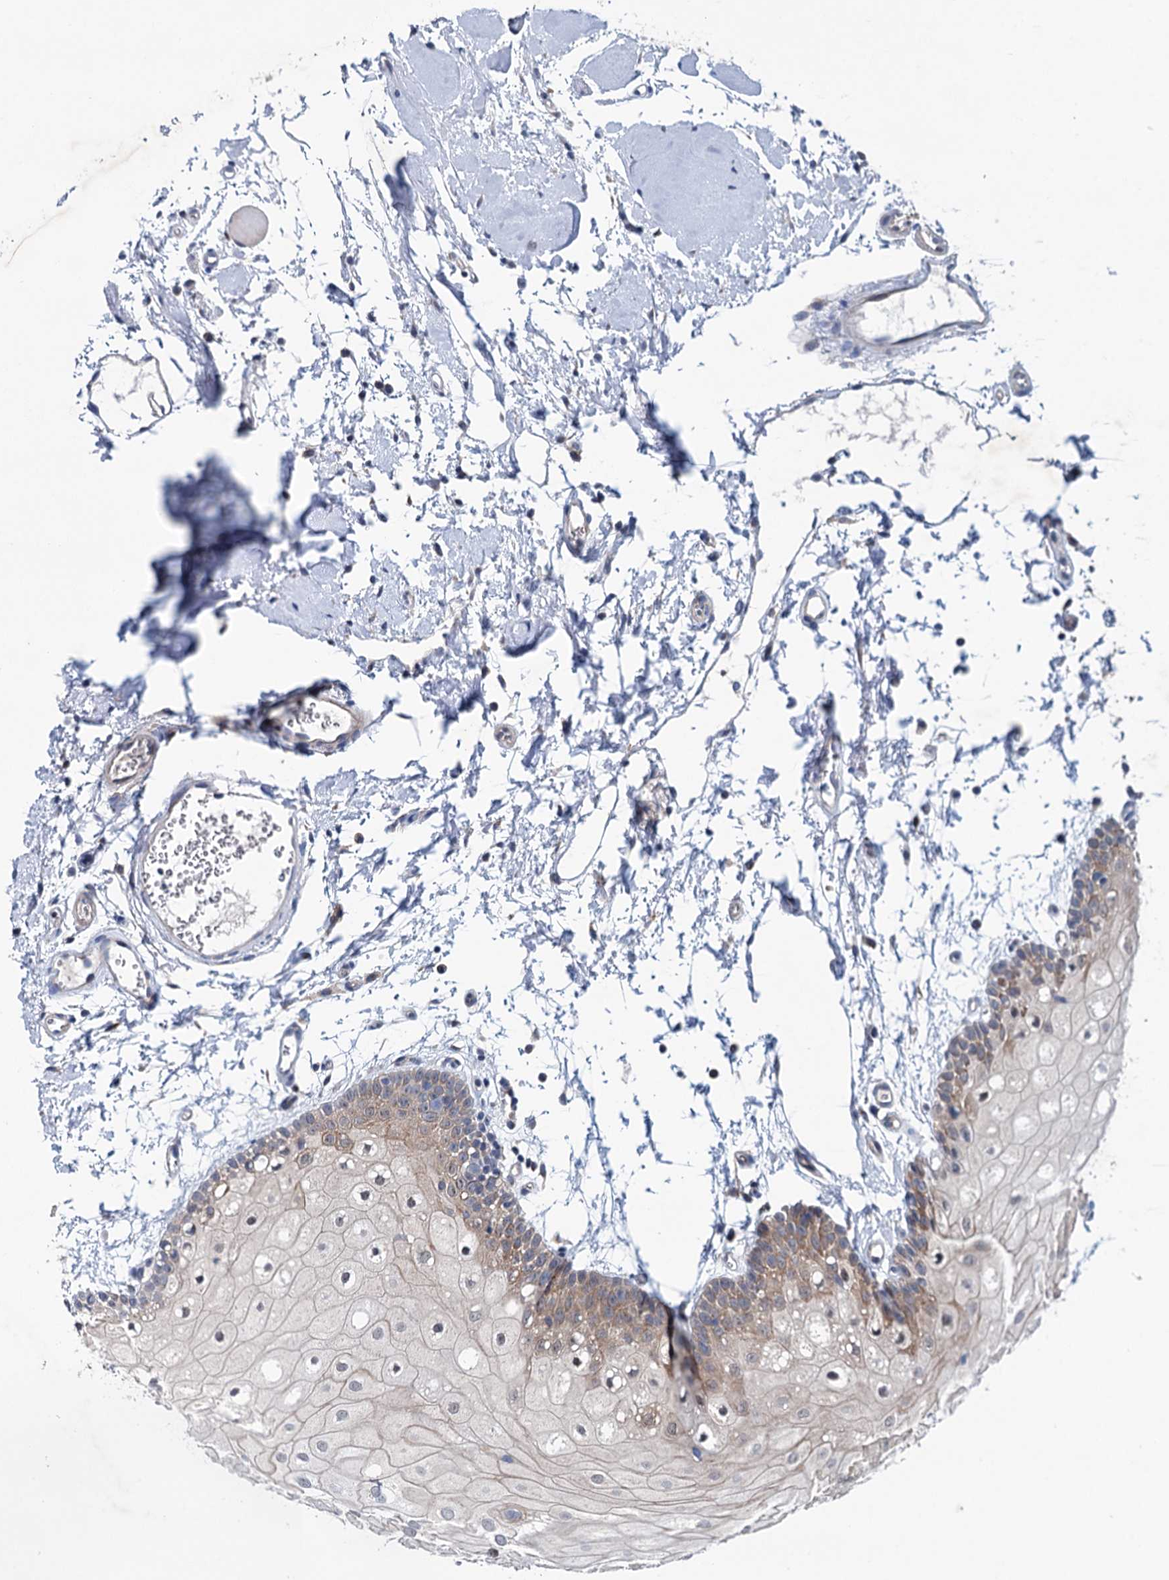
{"staining": {"intensity": "moderate", "quantity": "25%-75%", "location": "cytoplasmic/membranous"}, "tissue": "oral mucosa", "cell_type": "Squamous epithelial cells", "image_type": "normal", "snomed": [{"axis": "morphology", "description": "Normal tissue, NOS"}, {"axis": "topography", "description": "Oral tissue"}, {"axis": "topography", "description": "Tounge, NOS"}], "caption": "IHC histopathology image of unremarkable oral mucosa: human oral mucosa stained using IHC demonstrates medium levels of moderate protein expression localized specifically in the cytoplasmic/membranous of squamous epithelial cells, appearing as a cytoplasmic/membranous brown color.", "gene": "EYA4", "patient": {"sex": "female", "age": 73}}